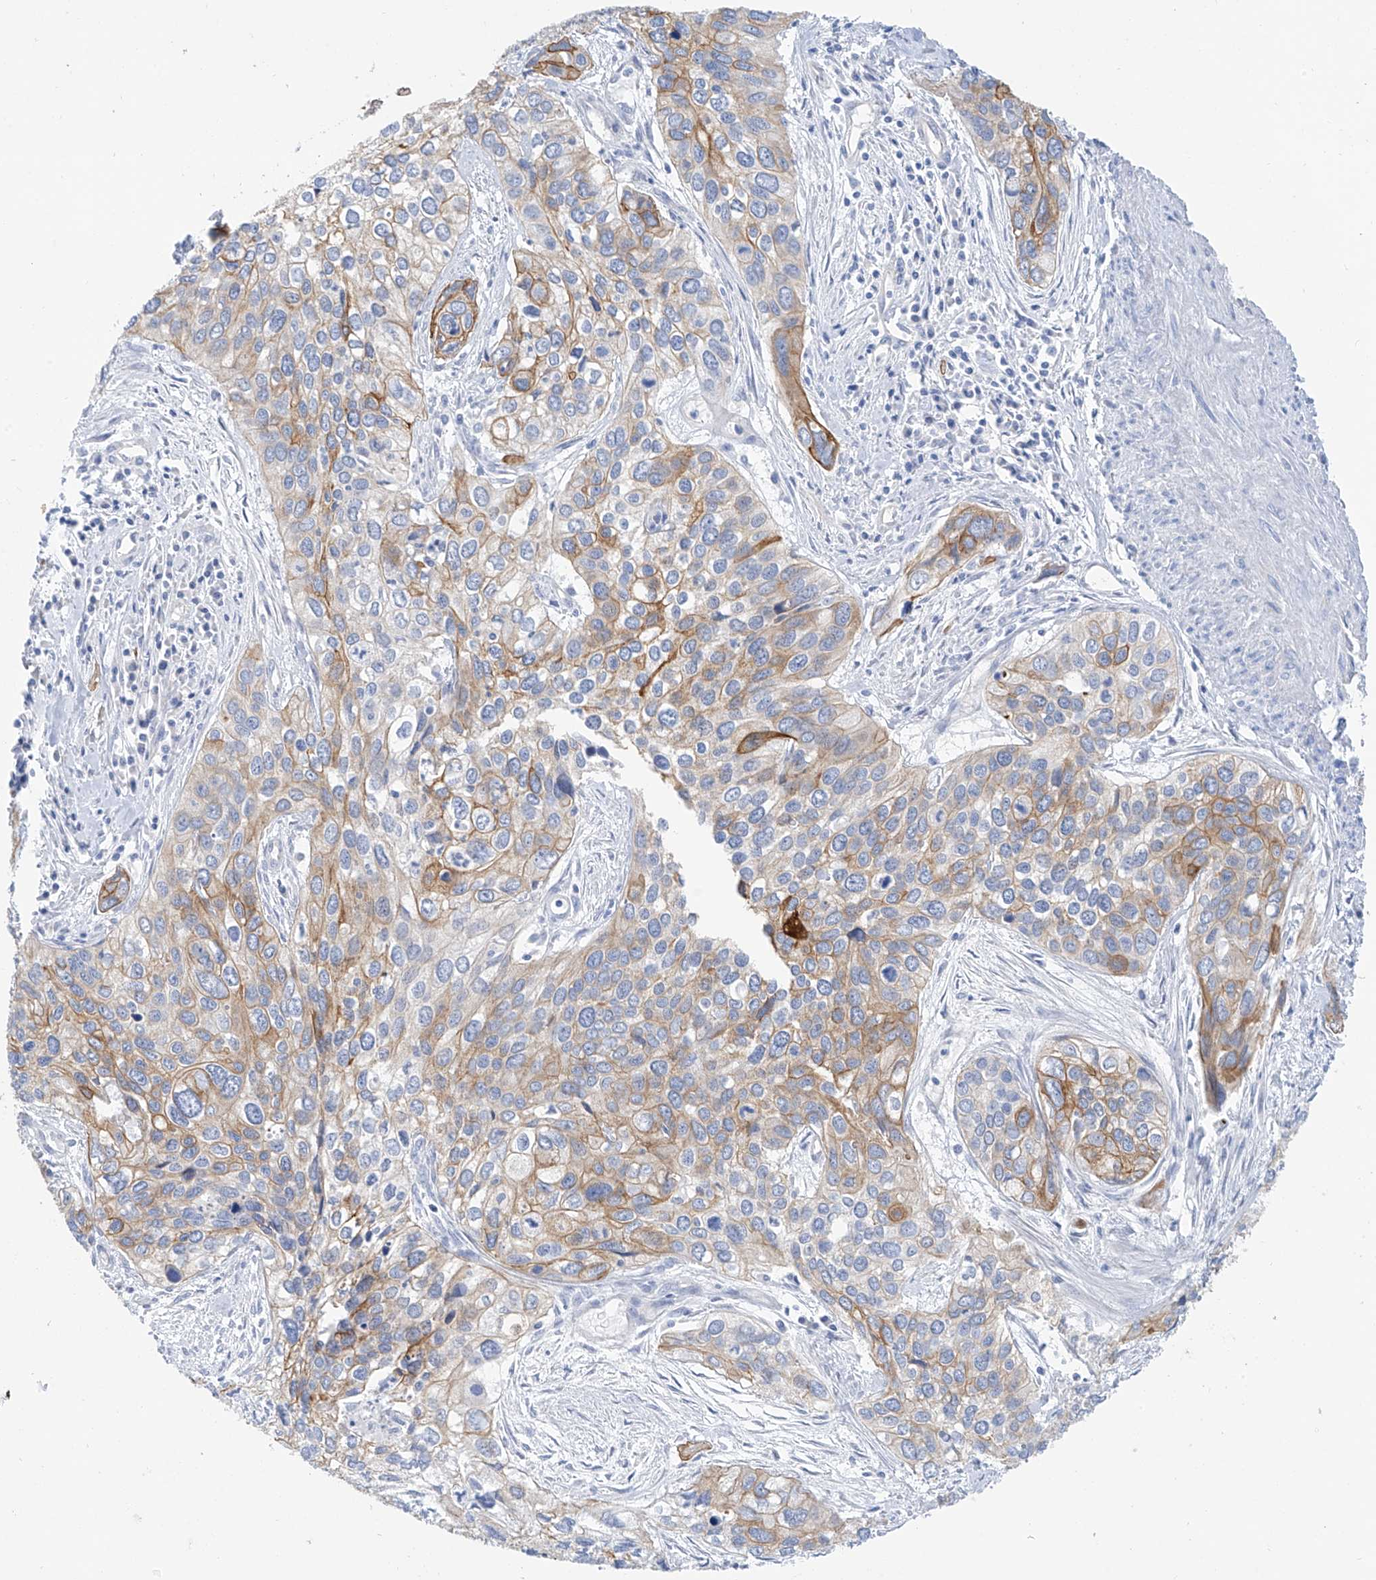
{"staining": {"intensity": "moderate", "quantity": "25%-75%", "location": "cytoplasmic/membranous"}, "tissue": "cervical cancer", "cell_type": "Tumor cells", "image_type": "cancer", "snomed": [{"axis": "morphology", "description": "Squamous cell carcinoma, NOS"}, {"axis": "topography", "description": "Cervix"}], "caption": "A high-resolution image shows immunohistochemistry staining of squamous cell carcinoma (cervical), which shows moderate cytoplasmic/membranous positivity in about 25%-75% of tumor cells.", "gene": "PIK3C2B", "patient": {"sex": "female", "age": 55}}